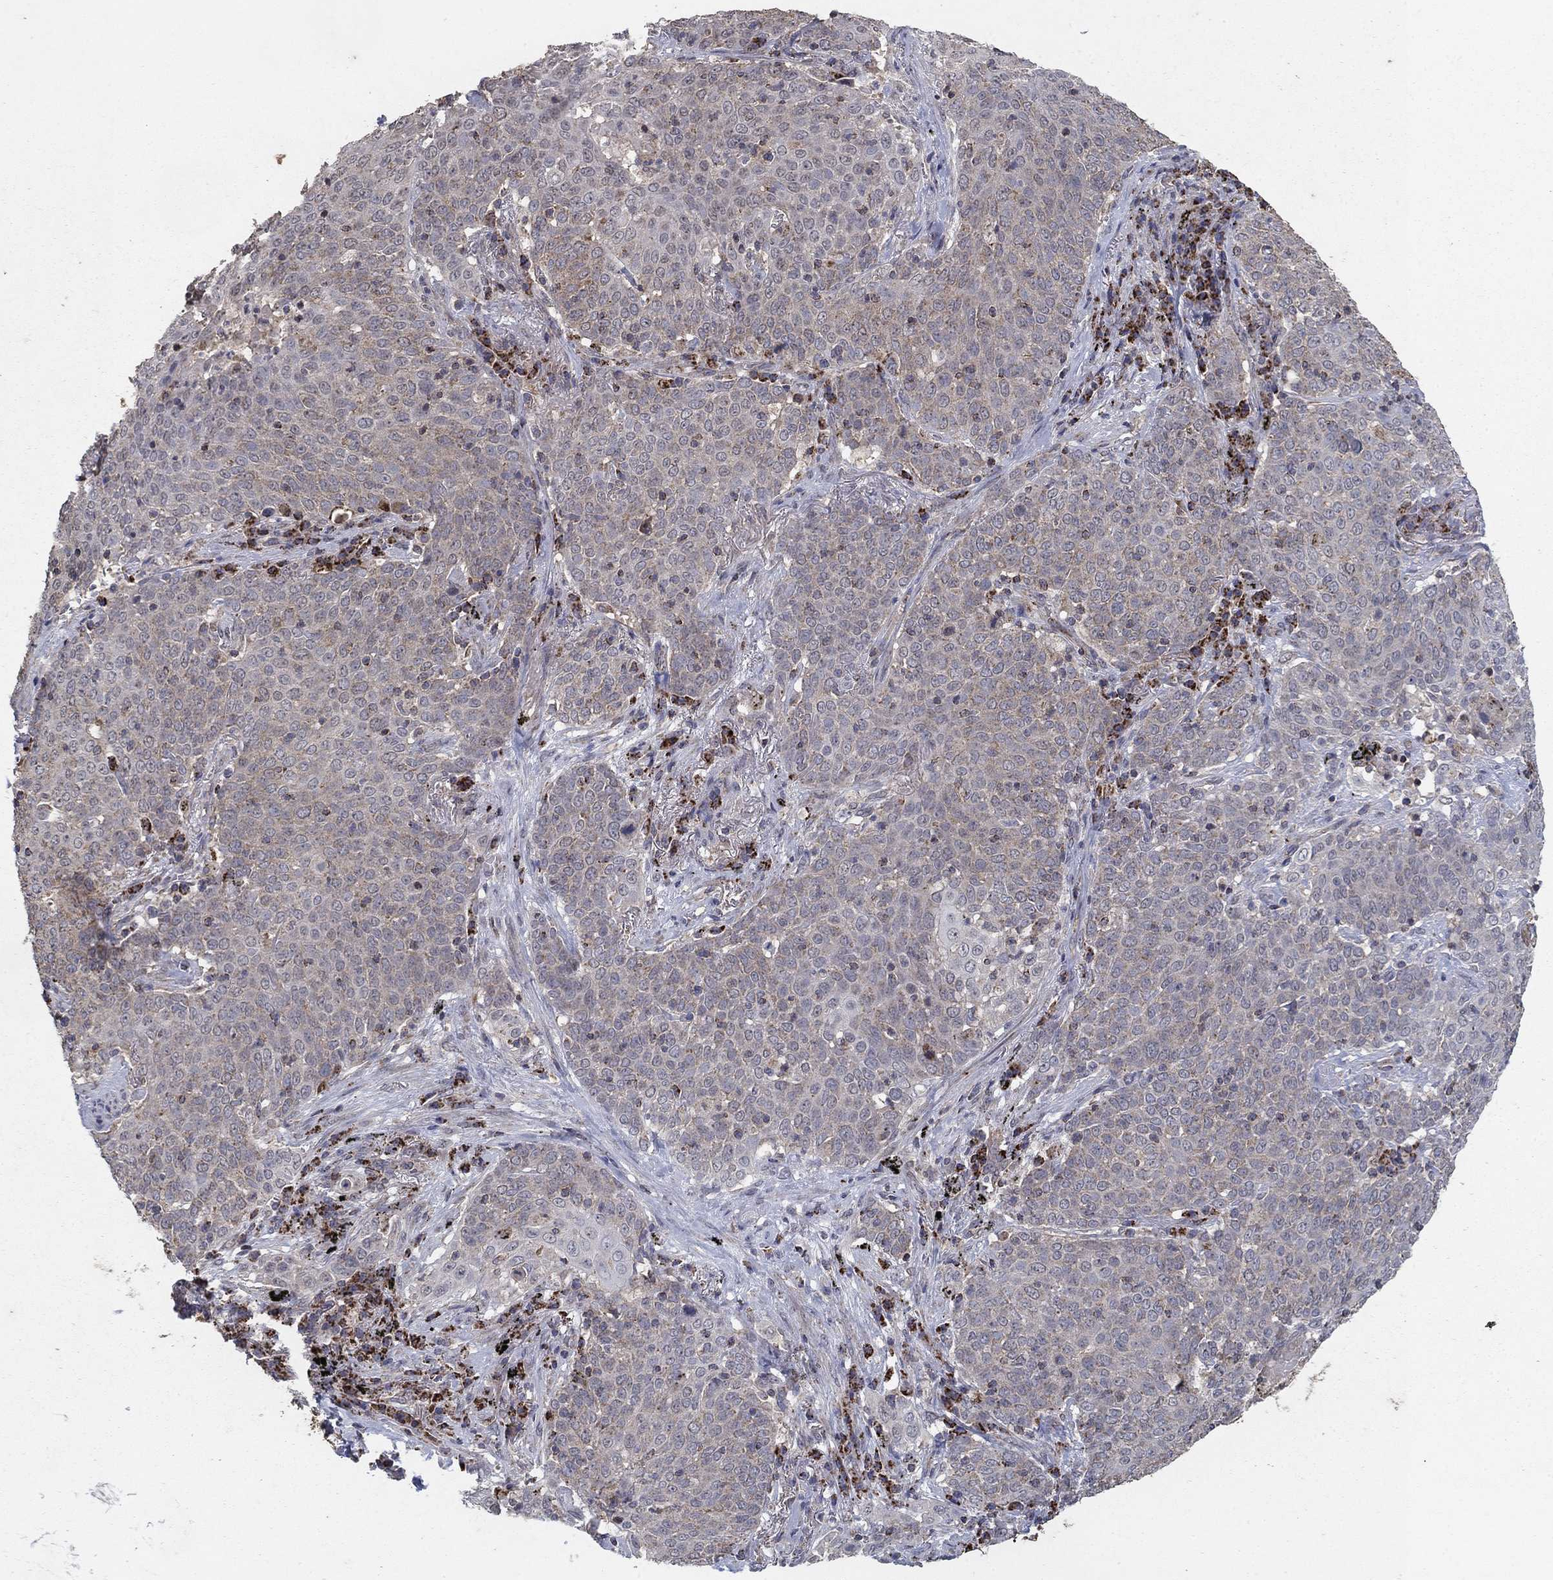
{"staining": {"intensity": "moderate", "quantity": "25%-75%", "location": "cytoplasmic/membranous"}, "tissue": "lung cancer", "cell_type": "Tumor cells", "image_type": "cancer", "snomed": [{"axis": "morphology", "description": "Squamous cell carcinoma, NOS"}, {"axis": "topography", "description": "Lung"}], "caption": "Lung cancer was stained to show a protein in brown. There is medium levels of moderate cytoplasmic/membranous positivity in approximately 25%-75% of tumor cells. The staining is performed using DAB brown chromogen to label protein expression. The nuclei are counter-stained blue using hematoxylin.", "gene": "GPSM1", "patient": {"sex": "male", "age": 82}}